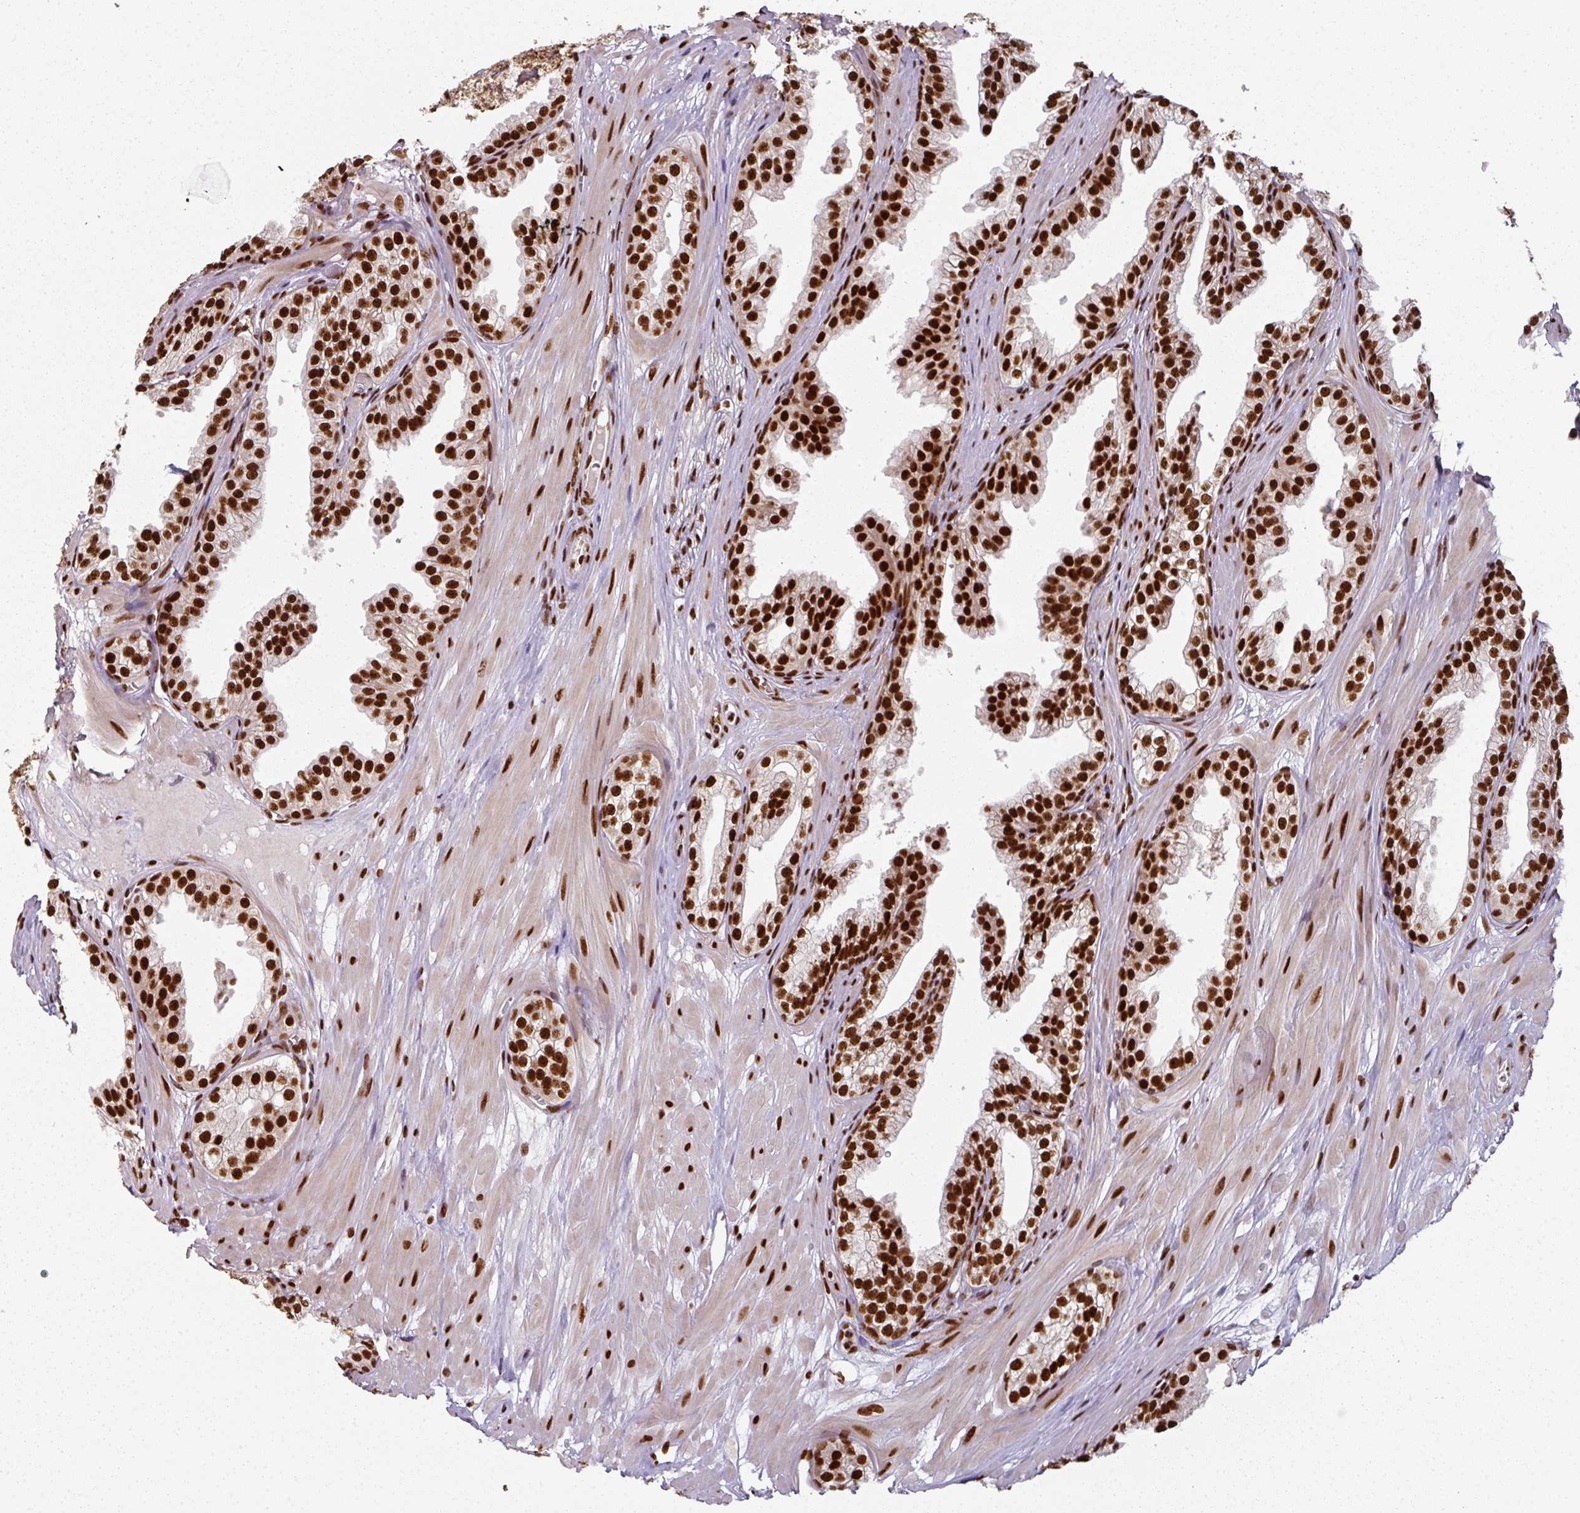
{"staining": {"intensity": "strong", "quantity": ">75%", "location": "nuclear"}, "tissue": "prostate", "cell_type": "Glandular cells", "image_type": "normal", "snomed": [{"axis": "morphology", "description": "Normal tissue, NOS"}, {"axis": "topography", "description": "Prostate"}, {"axis": "topography", "description": "Peripheral nerve tissue"}], "caption": "Glandular cells reveal high levels of strong nuclear expression in approximately >75% of cells in unremarkable human prostate. Immunohistochemistry (ihc) stains the protein in brown and the nuclei are stained blue.", "gene": "SIK3", "patient": {"sex": "male", "age": 55}}